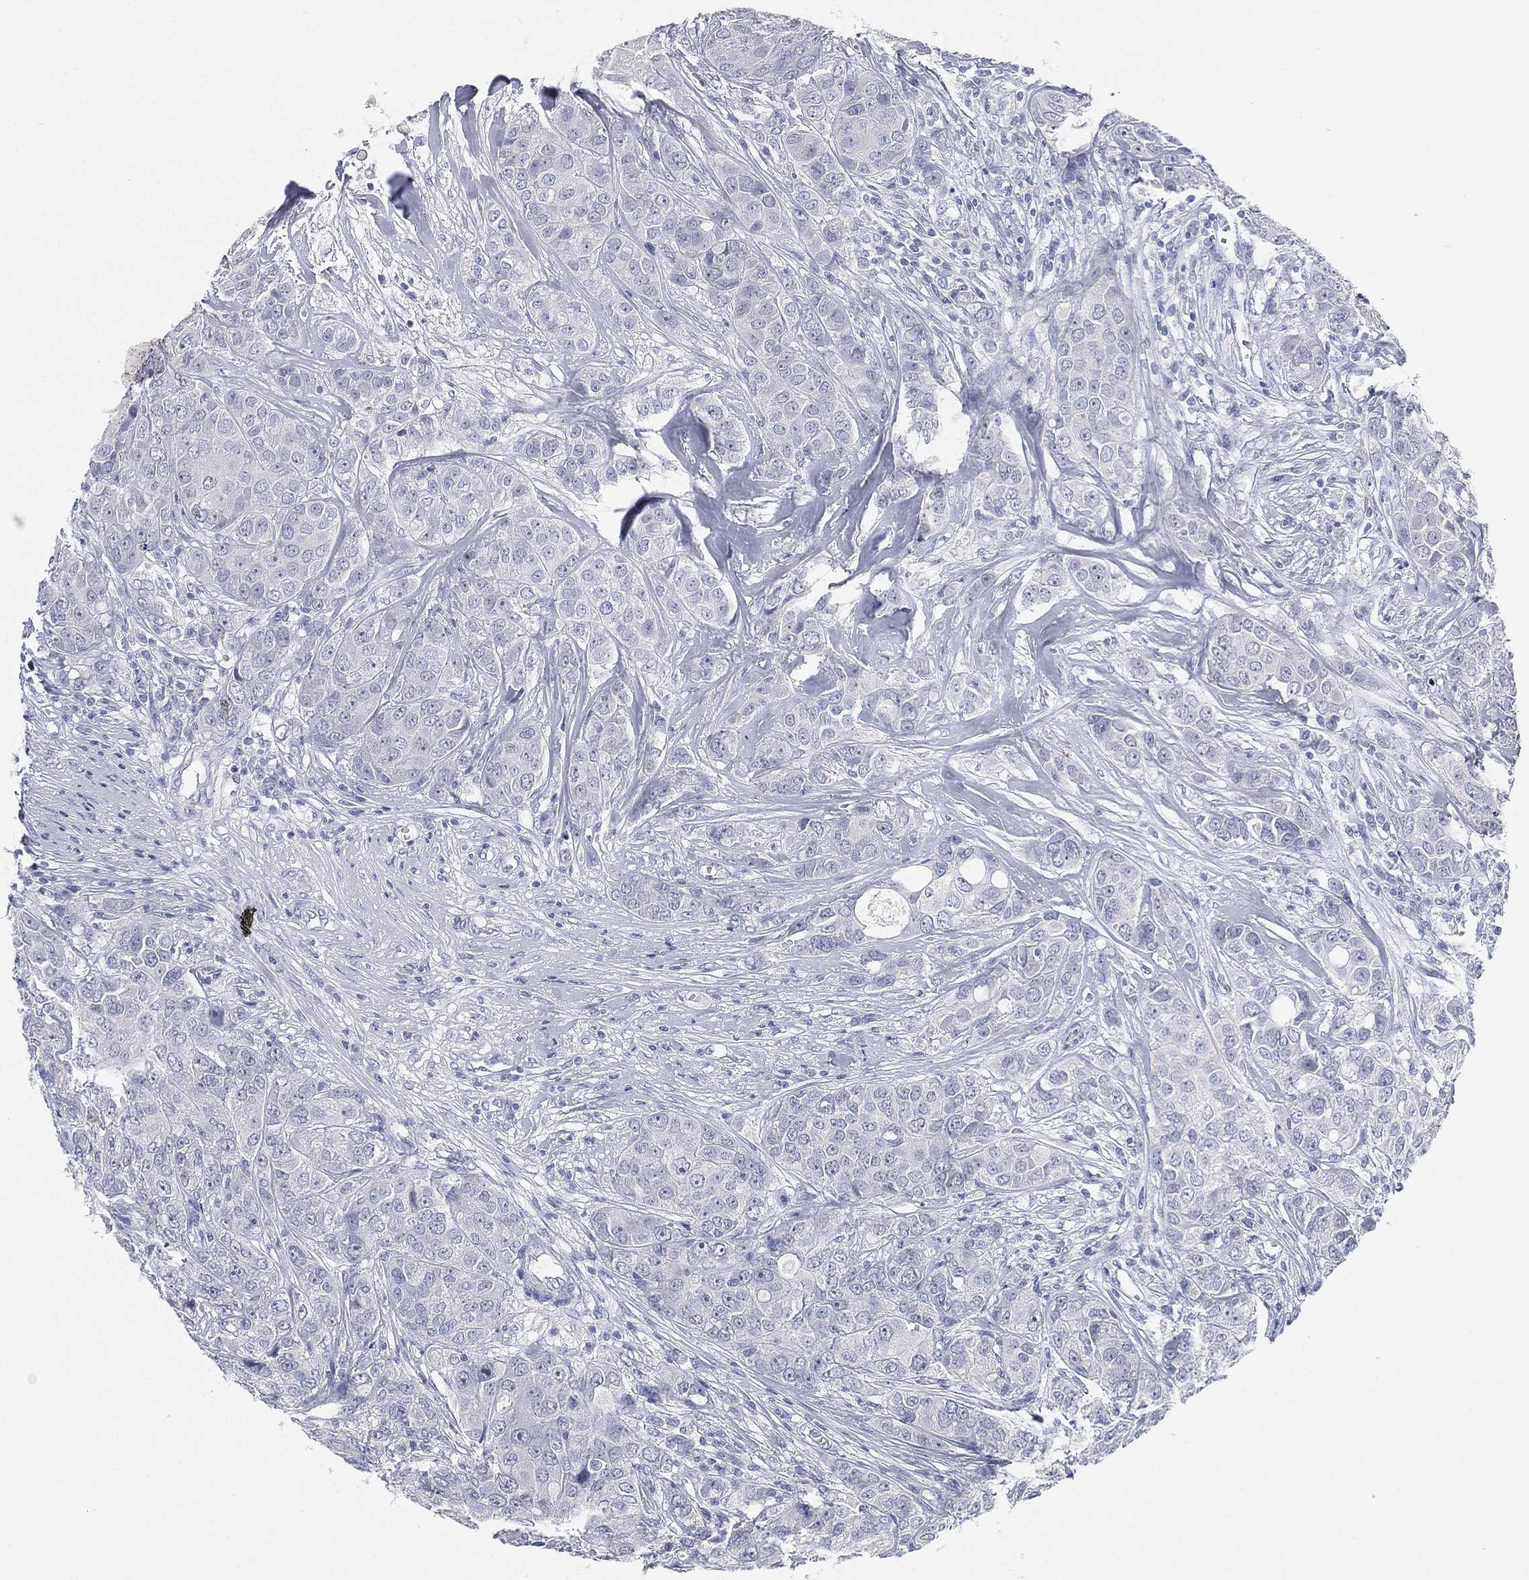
{"staining": {"intensity": "negative", "quantity": "none", "location": "none"}, "tissue": "breast cancer", "cell_type": "Tumor cells", "image_type": "cancer", "snomed": [{"axis": "morphology", "description": "Duct carcinoma"}, {"axis": "topography", "description": "Breast"}], "caption": "This image is of breast cancer stained with IHC to label a protein in brown with the nuclei are counter-stained blue. There is no positivity in tumor cells.", "gene": "FAM187B", "patient": {"sex": "female", "age": 43}}